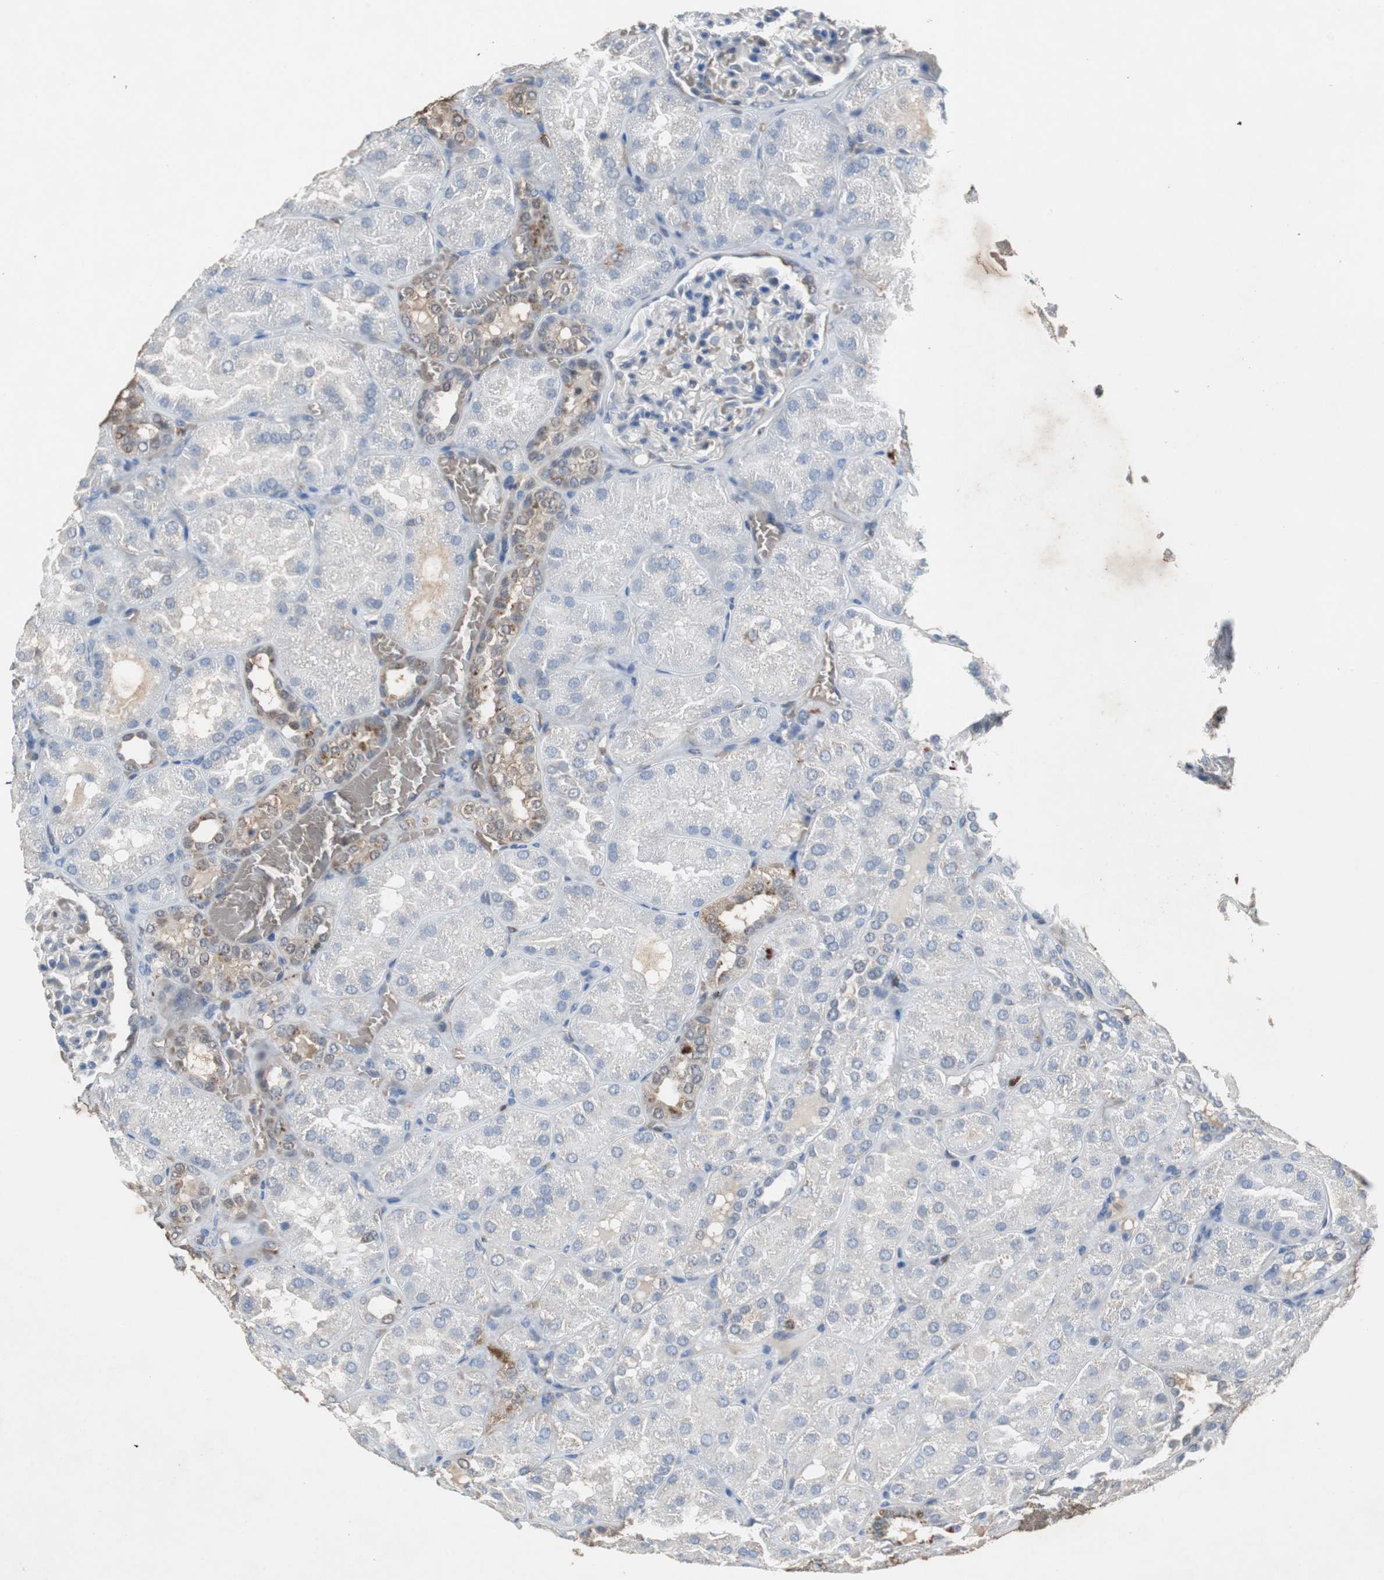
{"staining": {"intensity": "weak", "quantity": "<25%", "location": "cytoplasmic/membranous"}, "tissue": "kidney", "cell_type": "Cells in glomeruli", "image_type": "normal", "snomed": [{"axis": "morphology", "description": "Normal tissue, NOS"}, {"axis": "topography", "description": "Kidney"}], "caption": "IHC histopathology image of normal kidney: kidney stained with DAB (3,3'-diaminobenzidine) reveals no significant protein positivity in cells in glomeruli. The staining is performed using DAB (3,3'-diaminobenzidine) brown chromogen with nuclei counter-stained in using hematoxylin.", "gene": "CALB2", "patient": {"sex": "male", "age": 28}}